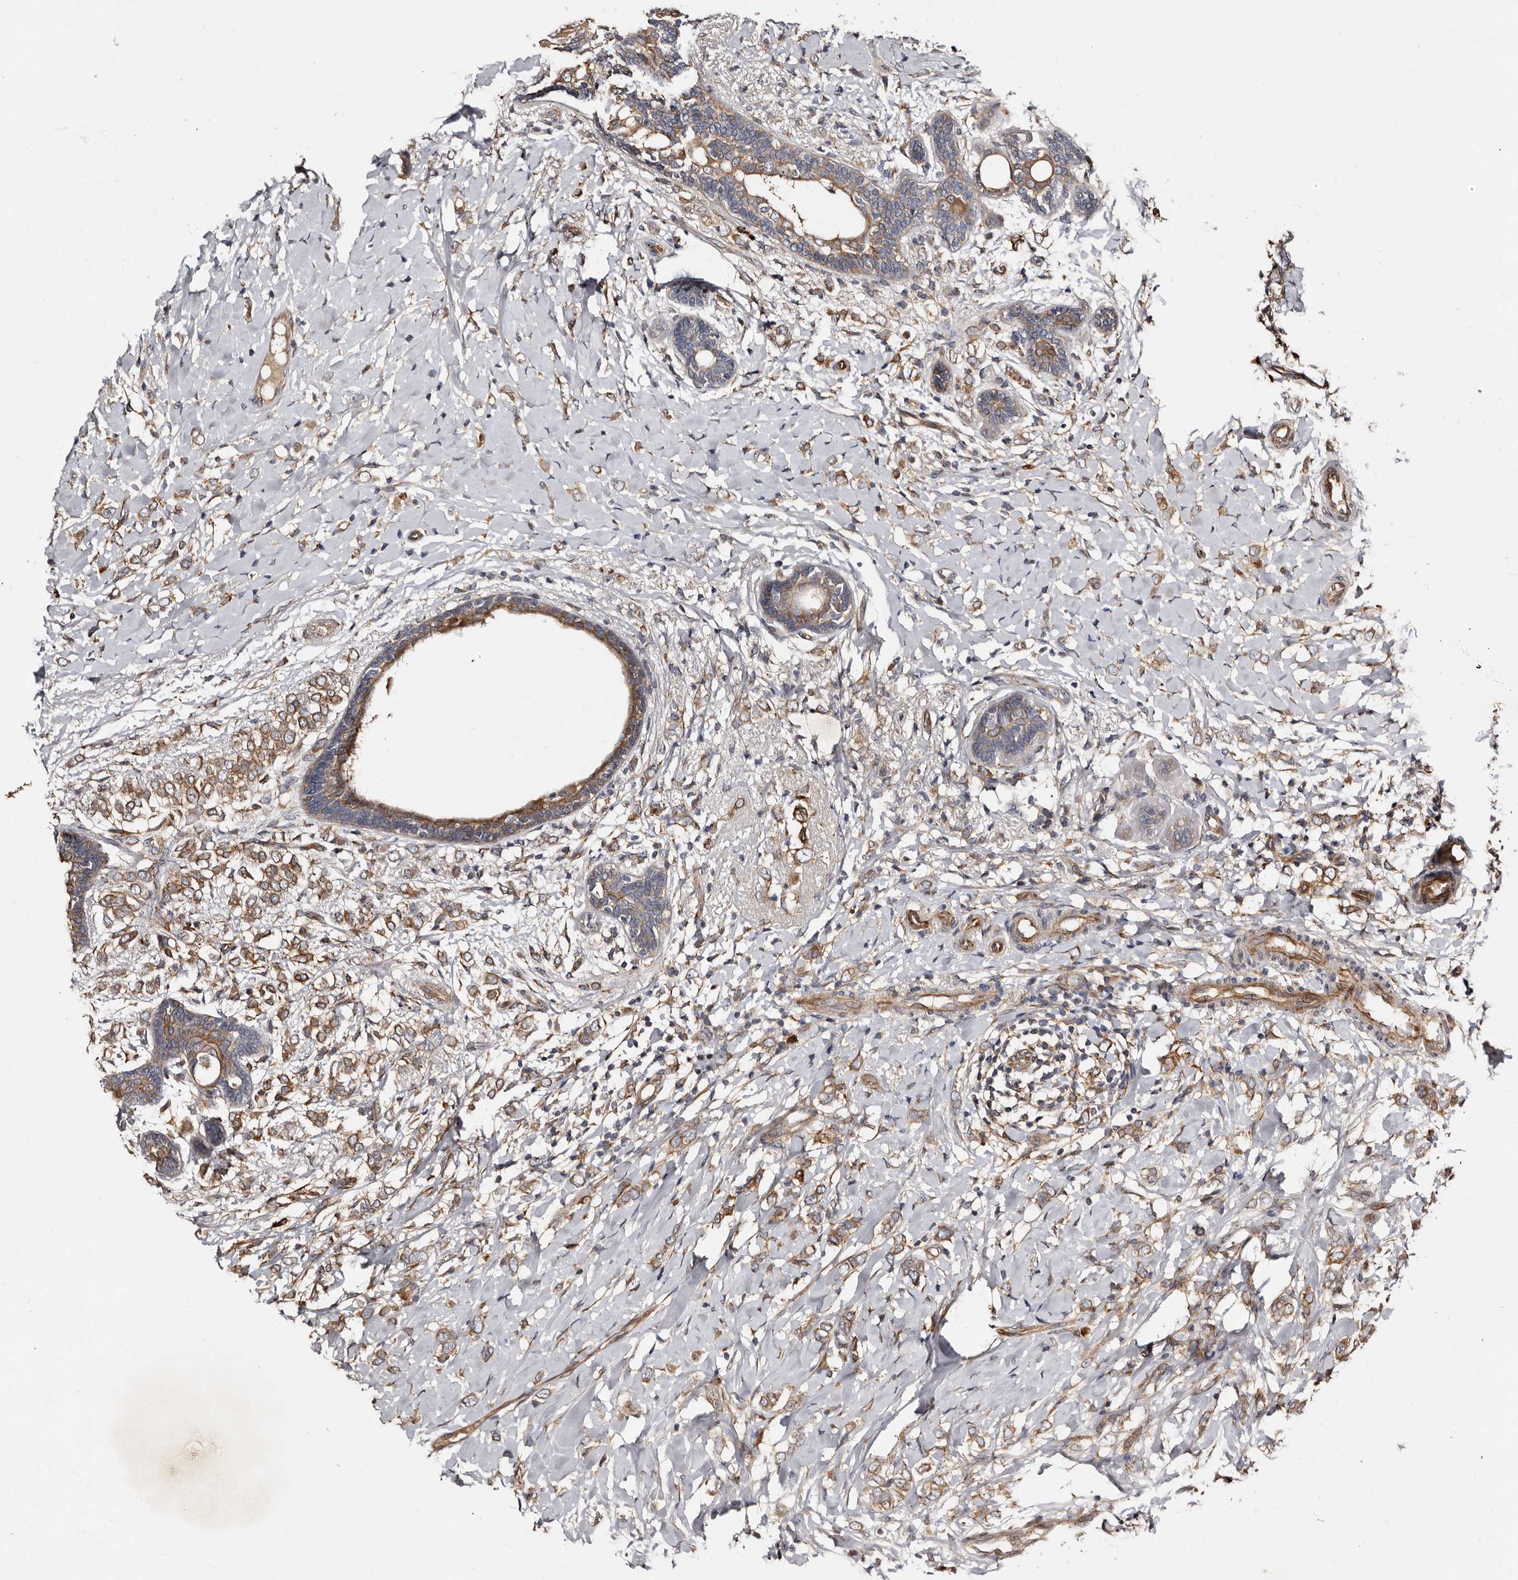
{"staining": {"intensity": "moderate", "quantity": ">75%", "location": "cytoplasmic/membranous"}, "tissue": "breast cancer", "cell_type": "Tumor cells", "image_type": "cancer", "snomed": [{"axis": "morphology", "description": "Normal tissue, NOS"}, {"axis": "morphology", "description": "Lobular carcinoma"}, {"axis": "topography", "description": "Breast"}], "caption": "Immunohistochemistry (IHC) (DAB (3,3'-diaminobenzidine)) staining of breast cancer (lobular carcinoma) demonstrates moderate cytoplasmic/membranous protein staining in approximately >75% of tumor cells.", "gene": "TBC1D22B", "patient": {"sex": "female", "age": 47}}